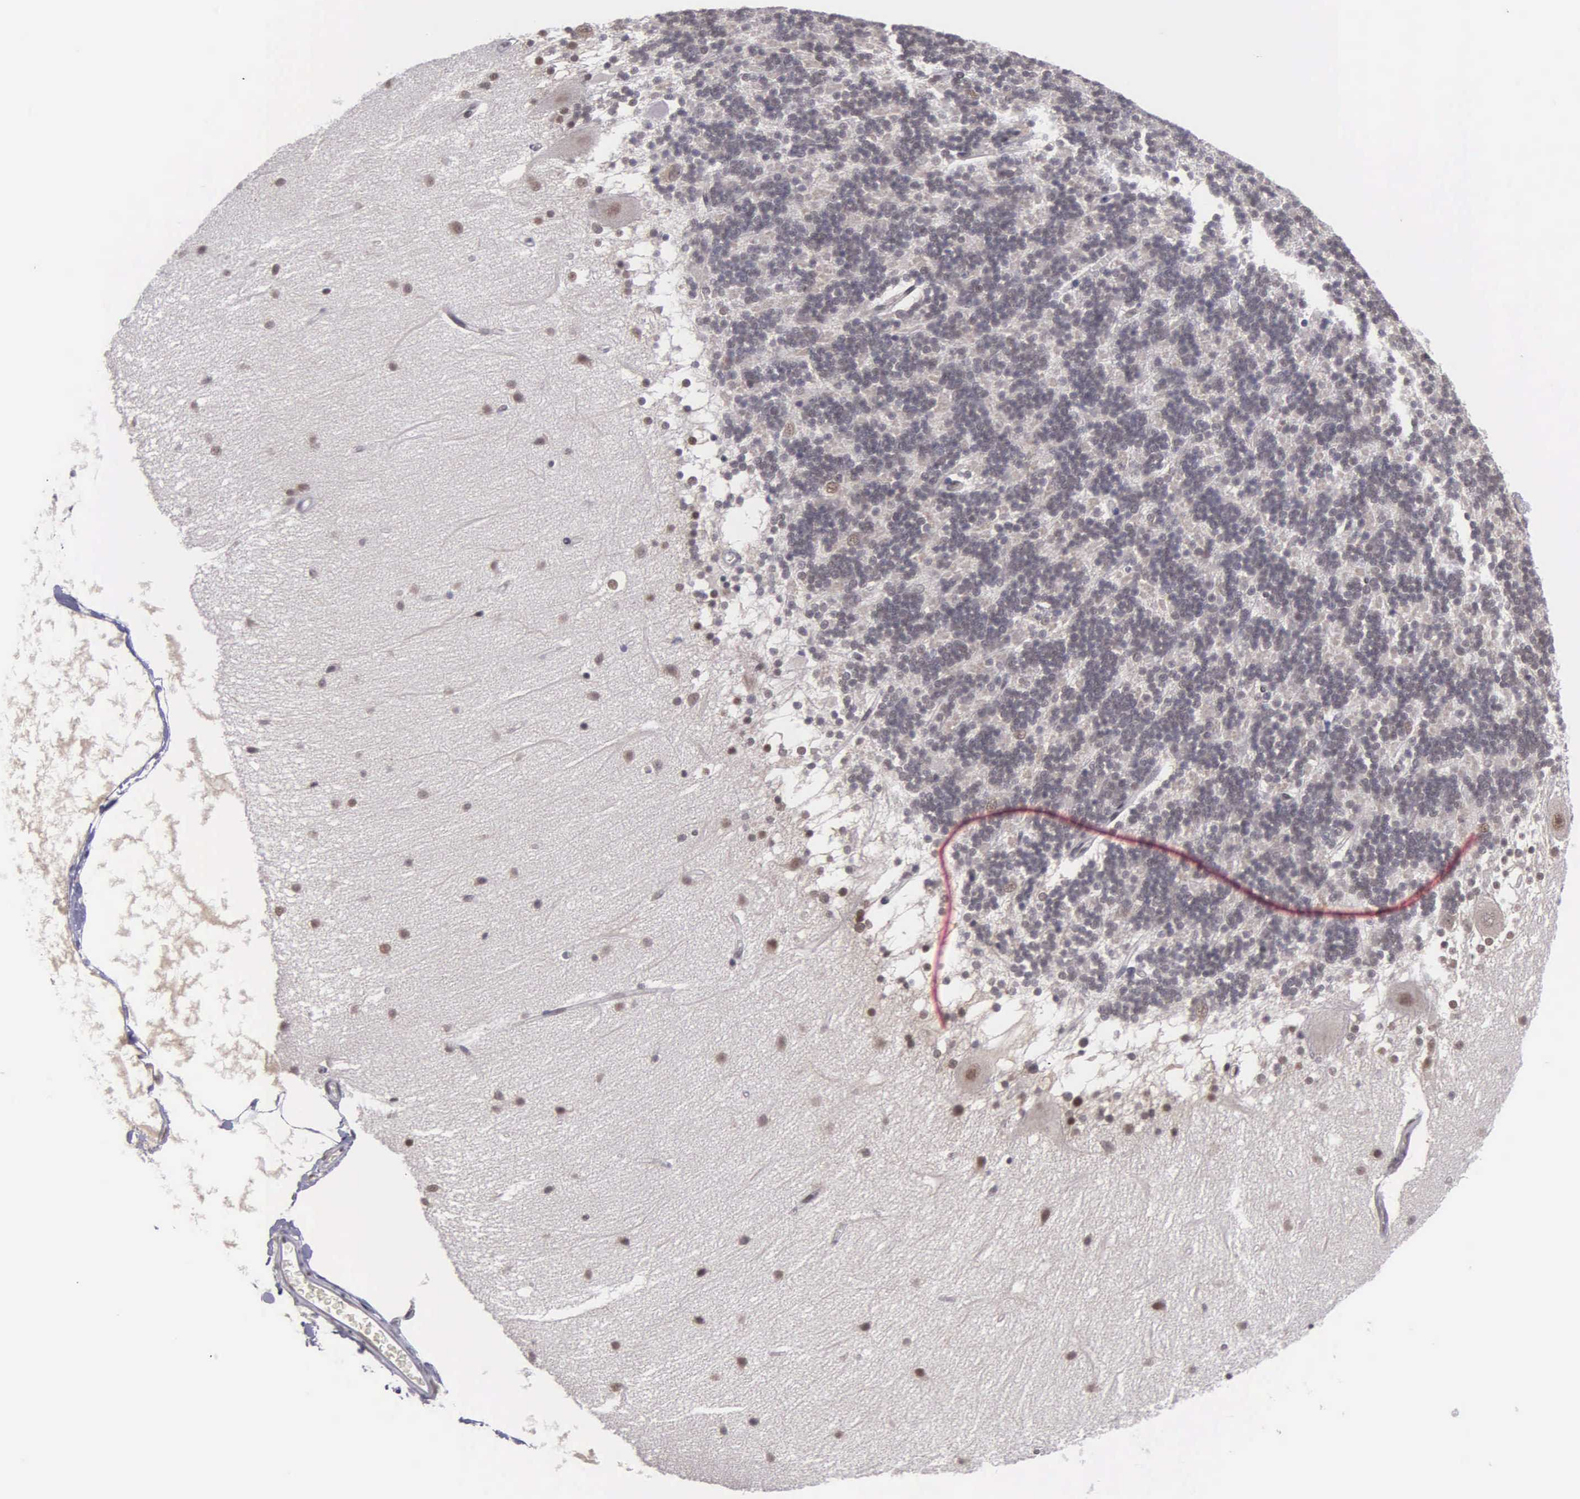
{"staining": {"intensity": "weak", "quantity": "25%-75%", "location": "nuclear"}, "tissue": "cerebellum", "cell_type": "Cells in granular layer", "image_type": "normal", "snomed": [{"axis": "morphology", "description": "Normal tissue, NOS"}, {"axis": "topography", "description": "Cerebellum"}], "caption": "The photomicrograph reveals immunohistochemical staining of unremarkable cerebellum. There is weak nuclear positivity is identified in about 25%-75% of cells in granular layer. (brown staining indicates protein expression, while blue staining denotes nuclei).", "gene": "UBR7", "patient": {"sex": "female", "age": 54}}